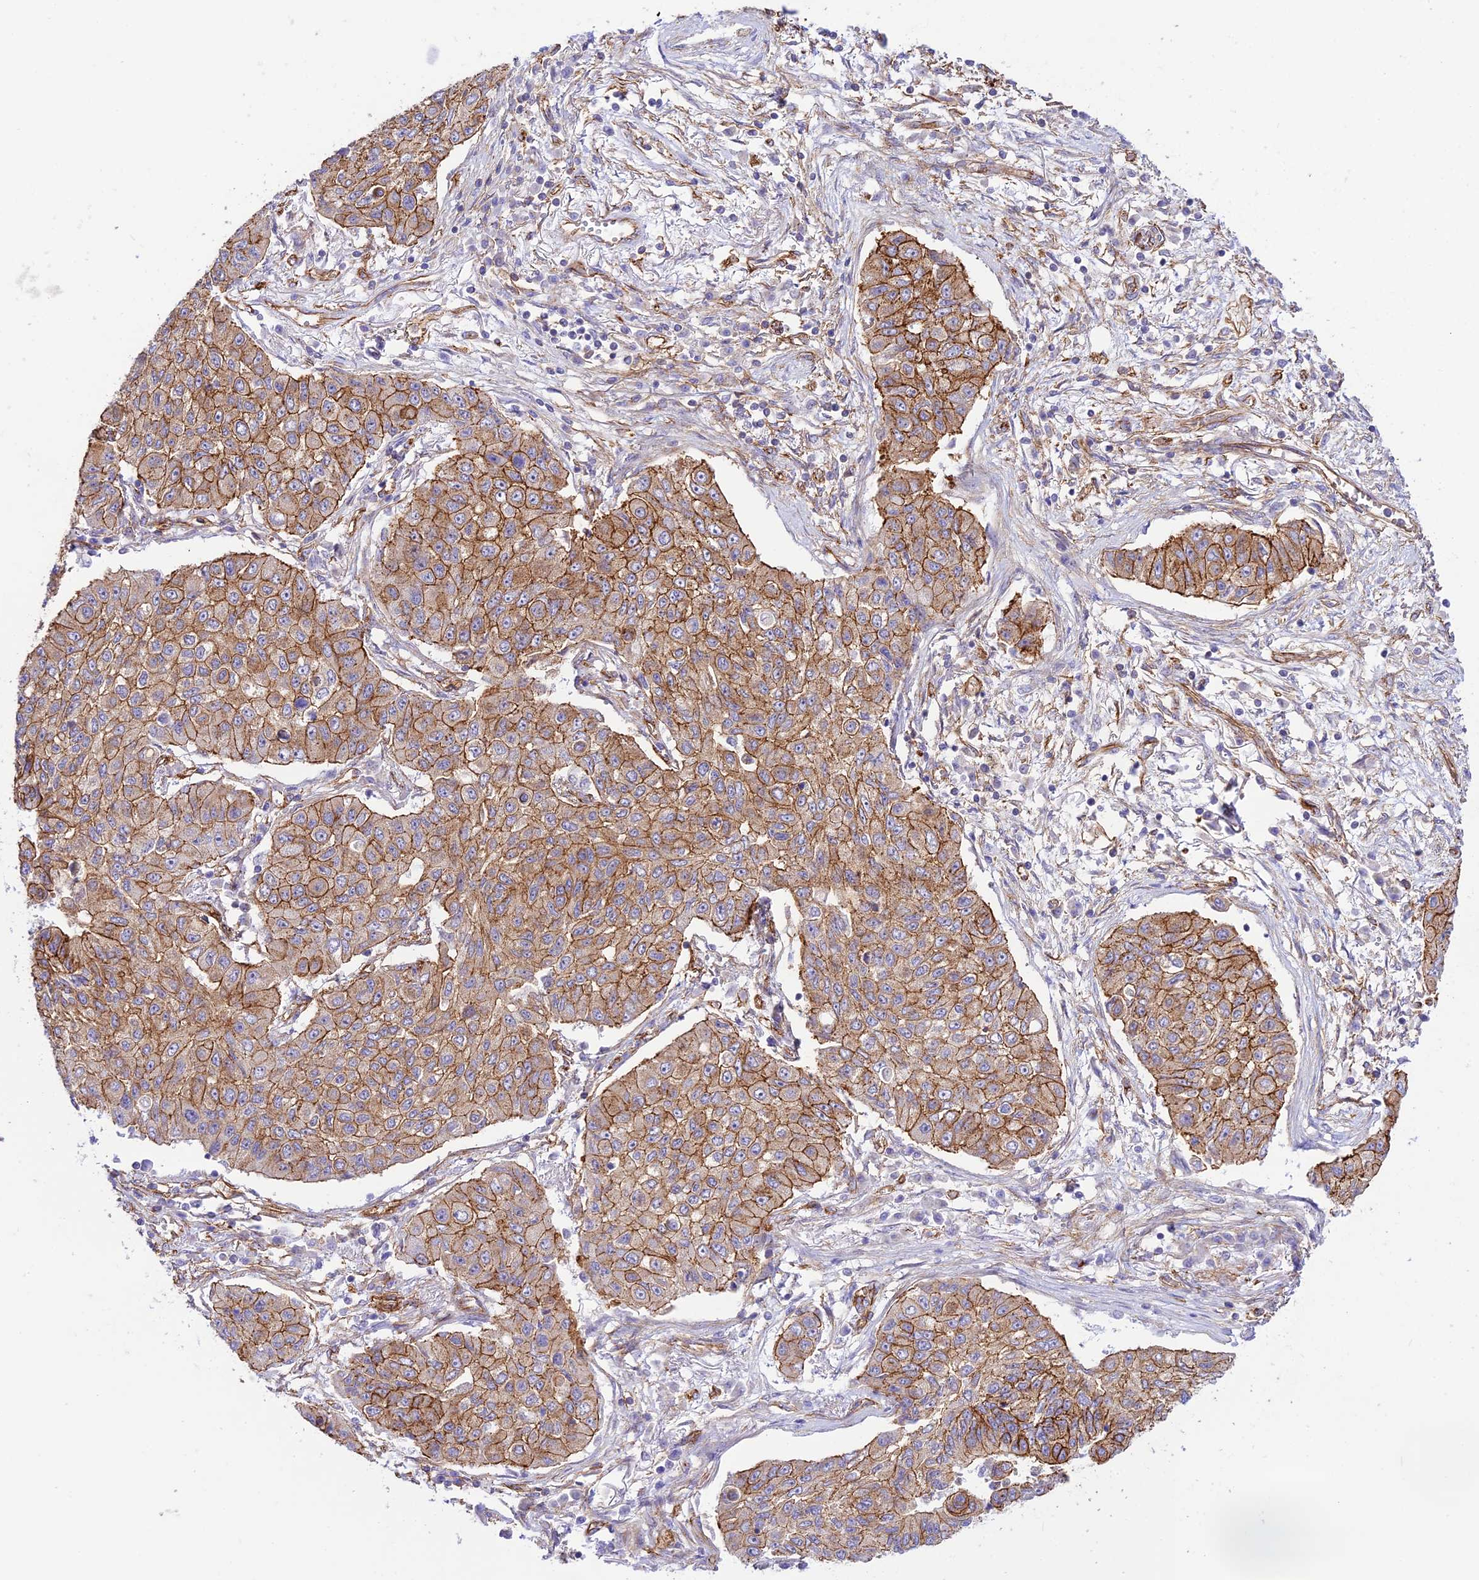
{"staining": {"intensity": "strong", "quantity": "25%-75%", "location": "cytoplasmic/membranous"}, "tissue": "lung cancer", "cell_type": "Tumor cells", "image_type": "cancer", "snomed": [{"axis": "morphology", "description": "Squamous cell carcinoma, NOS"}, {"axis": "topography", "description": "Lung"}], "caption": "DAB immunohistochemical staining of lung cancer (squamous cell carcinoma) exhibits strong cytoplasmic/membranous protein positivity in about 25%-75% of tumor cells. (DAB (3,3'-diaminobenzidine) IHC, brown staining for protein, blue staining for nuclei).", "gene": "YPEL5", "patient": {"sex": "male", "age": 74}}